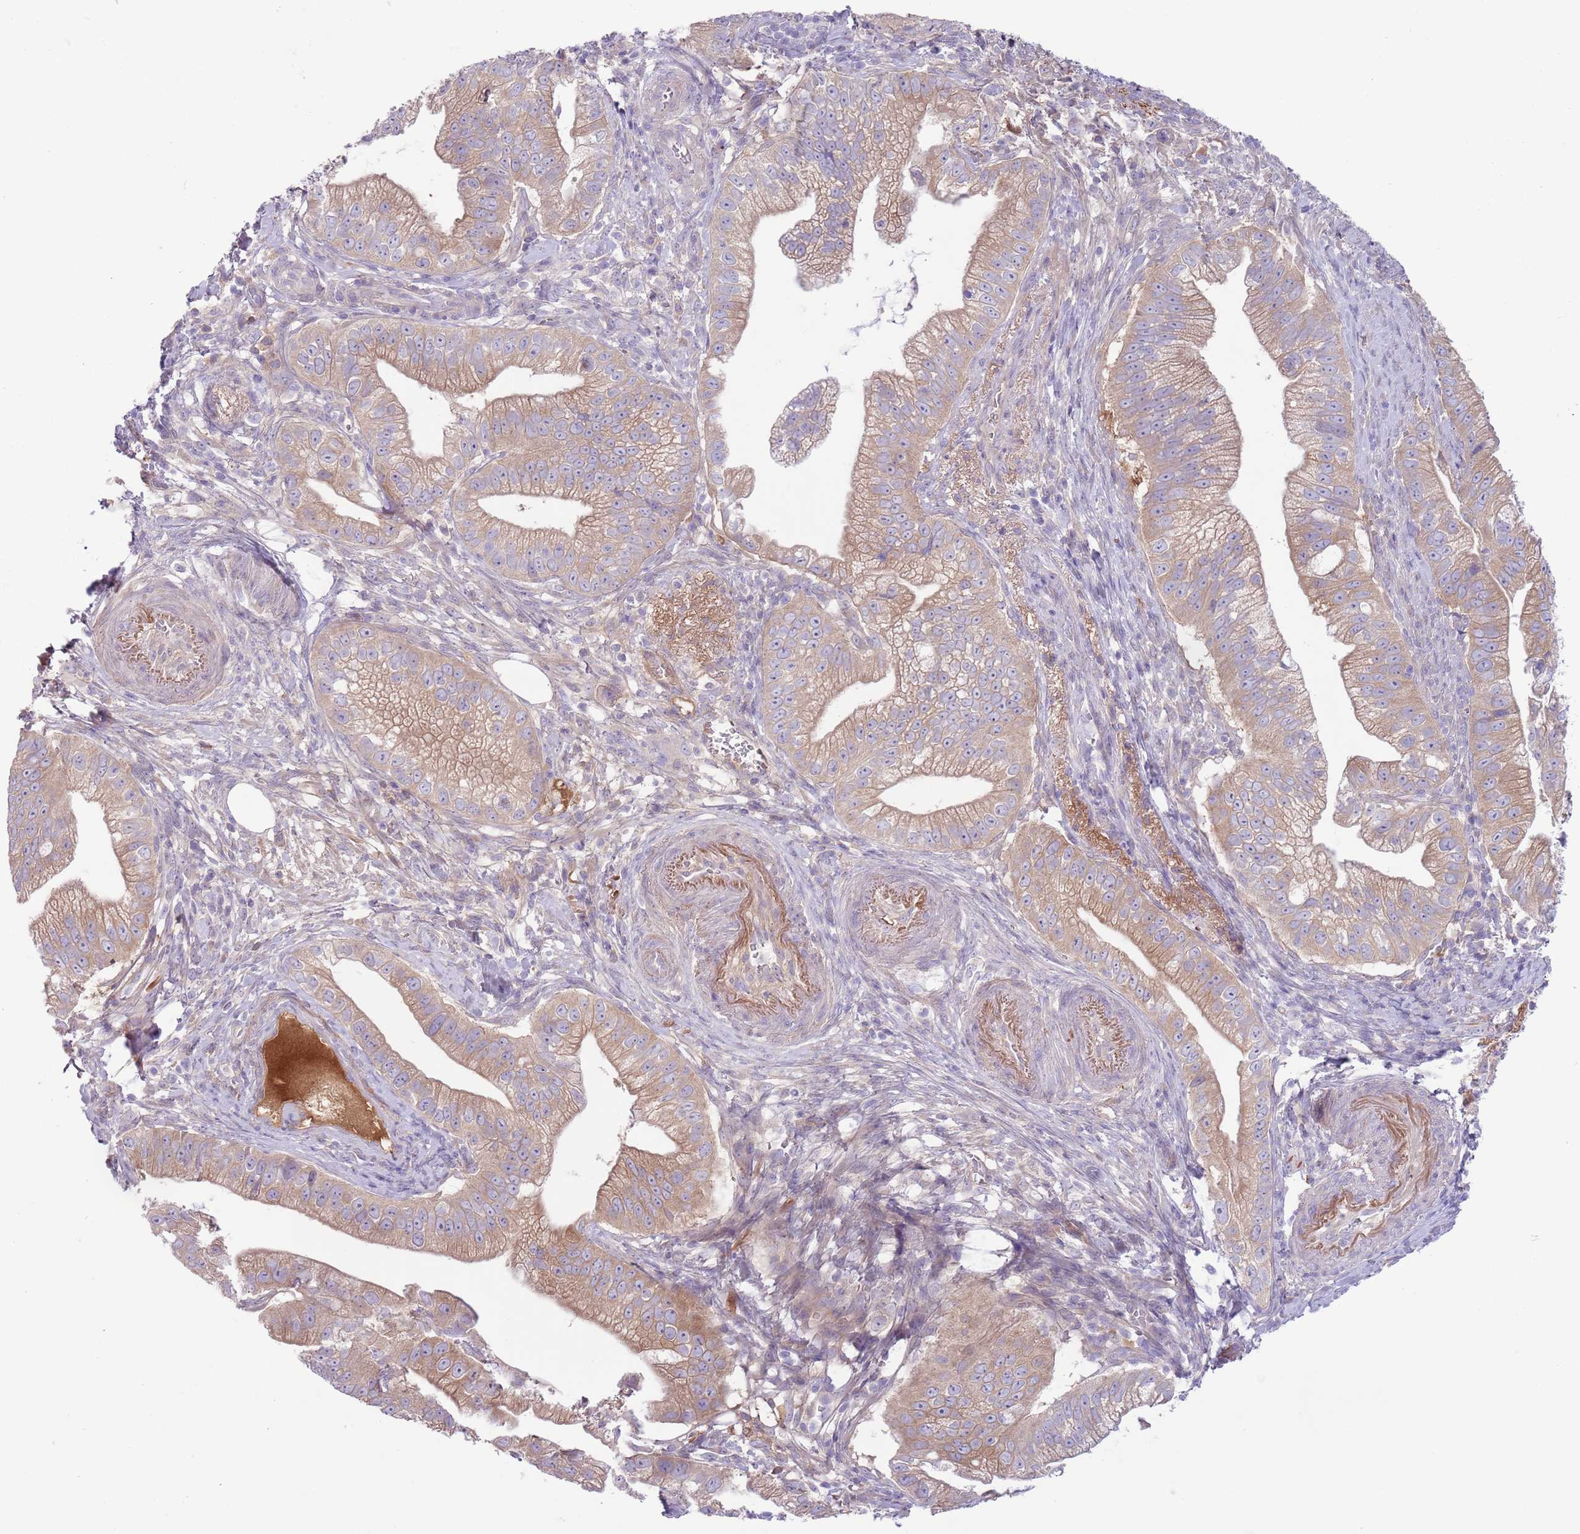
{"staining": {"intensity": "weak", "quantity": ">75%", "location": "cytoplasmic/membranous"}, "tissue": "pancreatic cancer", "cell_type": "Tumor cells", "image_type": "cancer", "snomed": [{"axis": "morphology", "description": "Adenocarcinoma, NOS"}, {"axis": "topography", "description": "Pancreas"}], "caption": "About >75% of tumor cells in human pancreatic cancer display weak cytoplasmic/membranous protein staining as visualized by brown immunohistochemical staining.", "gene": "CFH", "patient": {"sex": "male", "age": 70}}